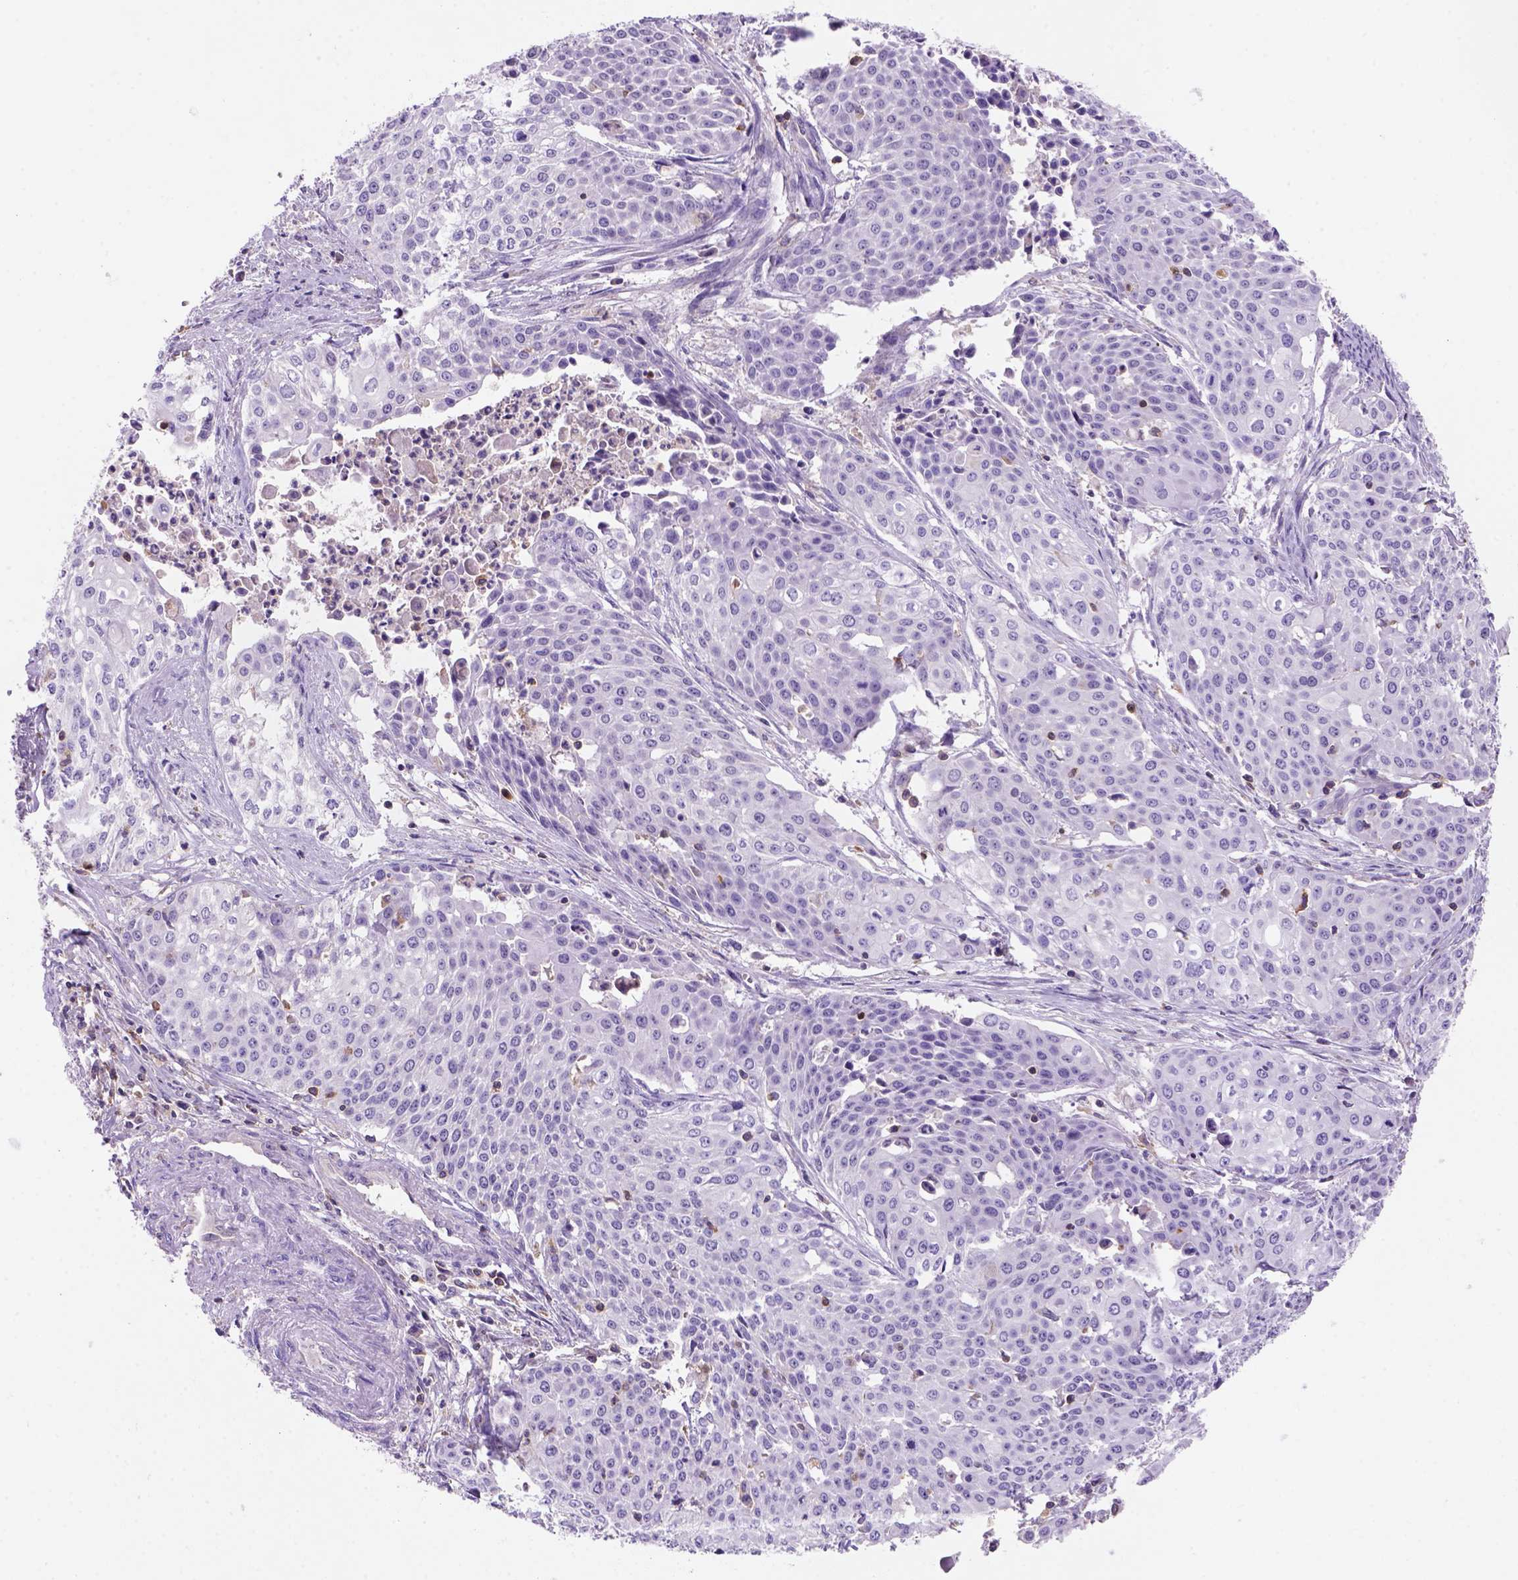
{"staining": {"intensity": "negative", "quantity": "none", "location": "none"}, "tissue": "cervical cancer", "cell_type": "Tumor cells", "image_type": "cancer", "snomed": [{"axis": "morphology", "description": "Squamous cell carcinoma, NOS"}, {"axis": "topography", "description": "Cervix"}], "caption": "DAB immunohistochemical staining of human cervical squamous cell carcinoma reveals no significant staining in tumor cells.", "gene": "INPP5D", "patient": {"sex": "female", "age": 39}}